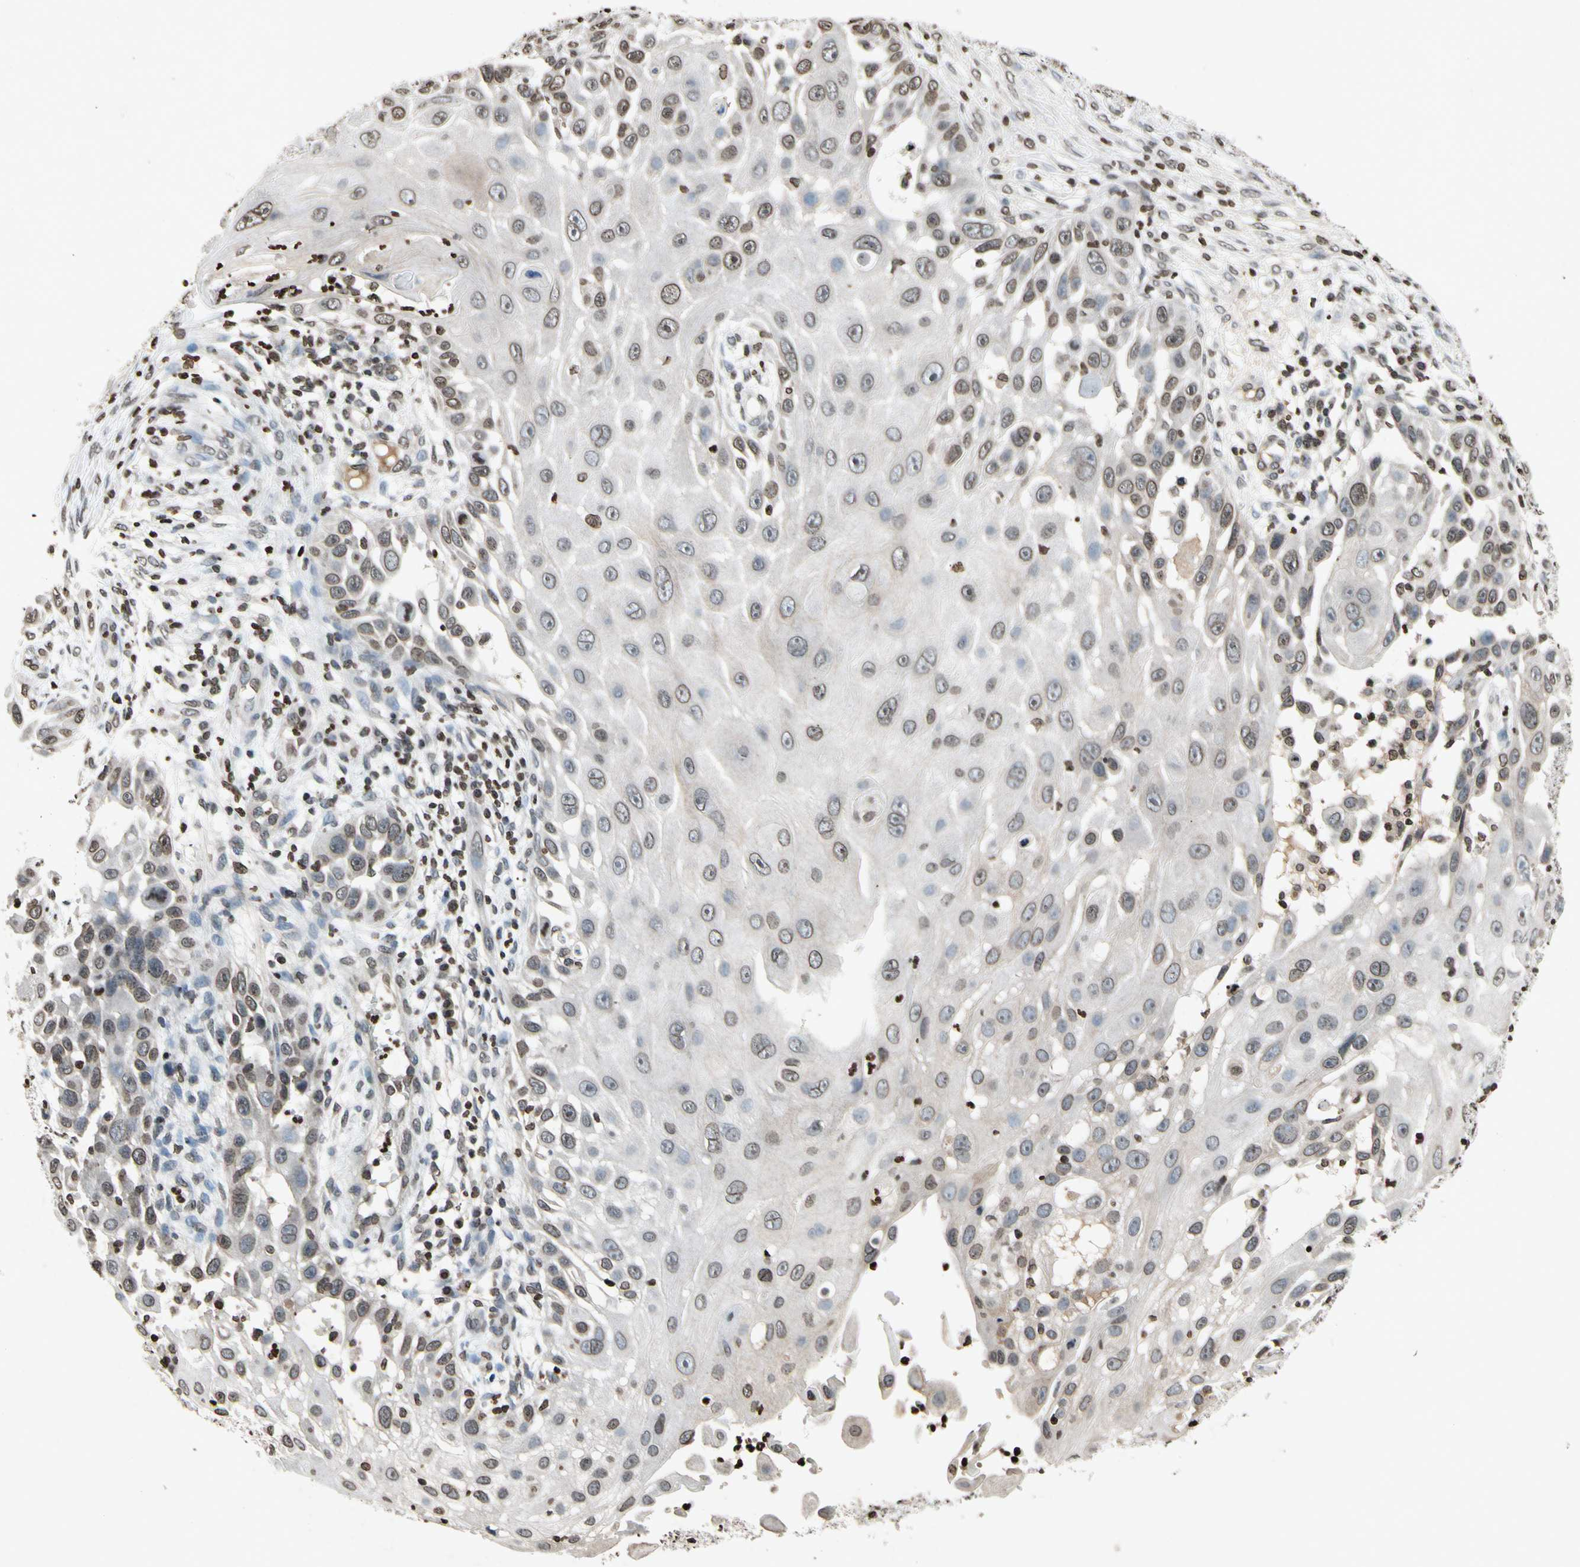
{"staining": {"intensity": "weak", "quantity": "25%-75%", "location": "nuclear"}, "tissue": "skin cancer", "cell_type": "Tumor cells", "image_type": "cancer", "snomed": [{"axis": "morphology", "description": "Squamous cell carcinoma, NOS"}, {"axis": "topography", "description": "Skin"}], "caption": "Human skin squamous cell carcinoma stained with a brown dye reveals weak nuclear positive expression in approximately 25%-75% of tumor cells.", "gene": "HOXB3", "patient": {"sex": "female", "age": 44}}